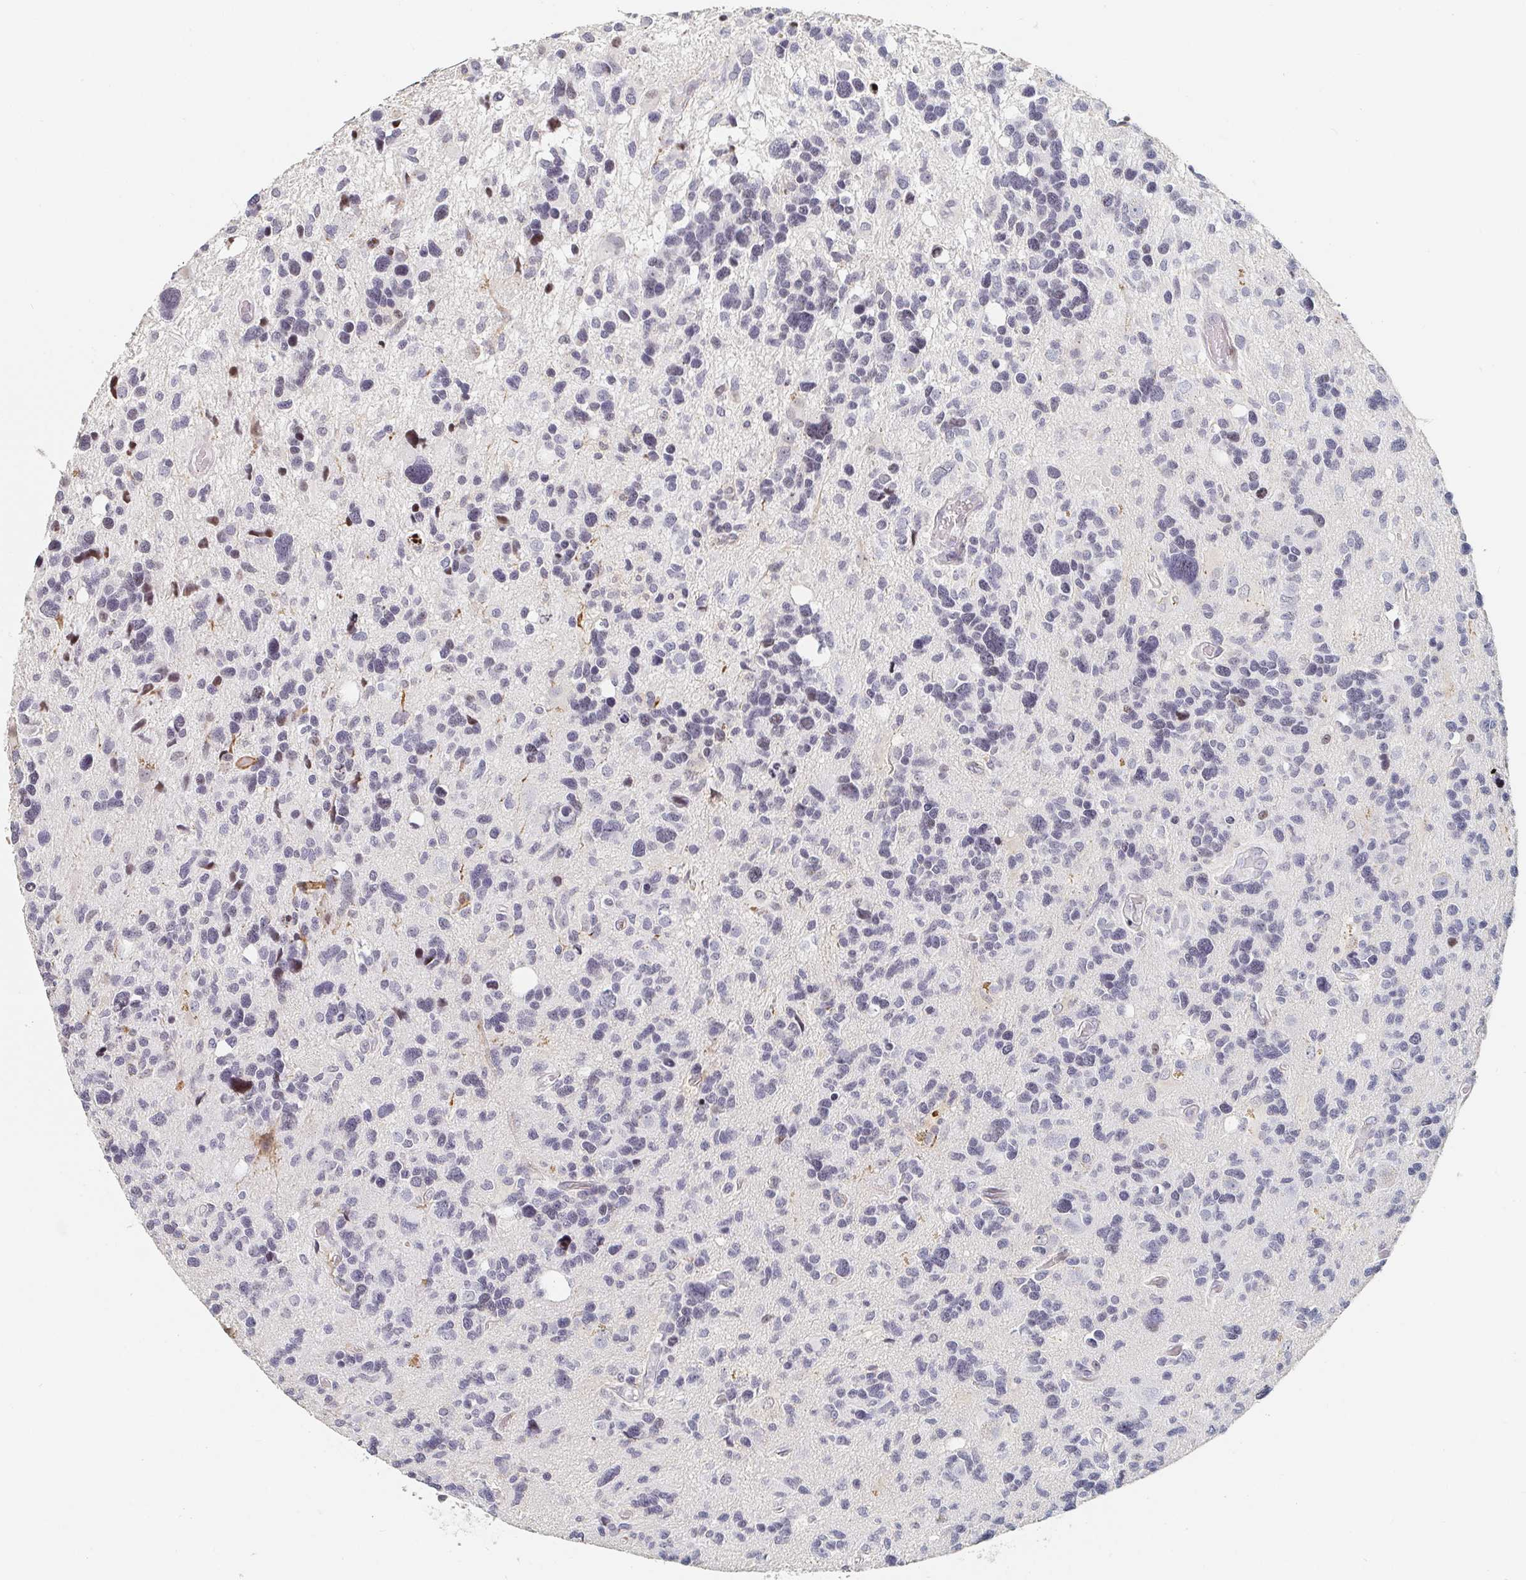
{"staining": {"intensity": "negative", "quantity": "none", "location": "none"}, "tissue": "glioma", "cell_type": "Tumor cells", "image_type": "cancer", "snomed": [{"axis": "morphology", "description": "Glioma, malignant, High grade"}, {"axis": "topography", "description": "Brain"}], "caption": "There is no significant expression in tumor cells of glioma.", "gene": "NME9", "patient": {"sex": "male", "age": 49}}